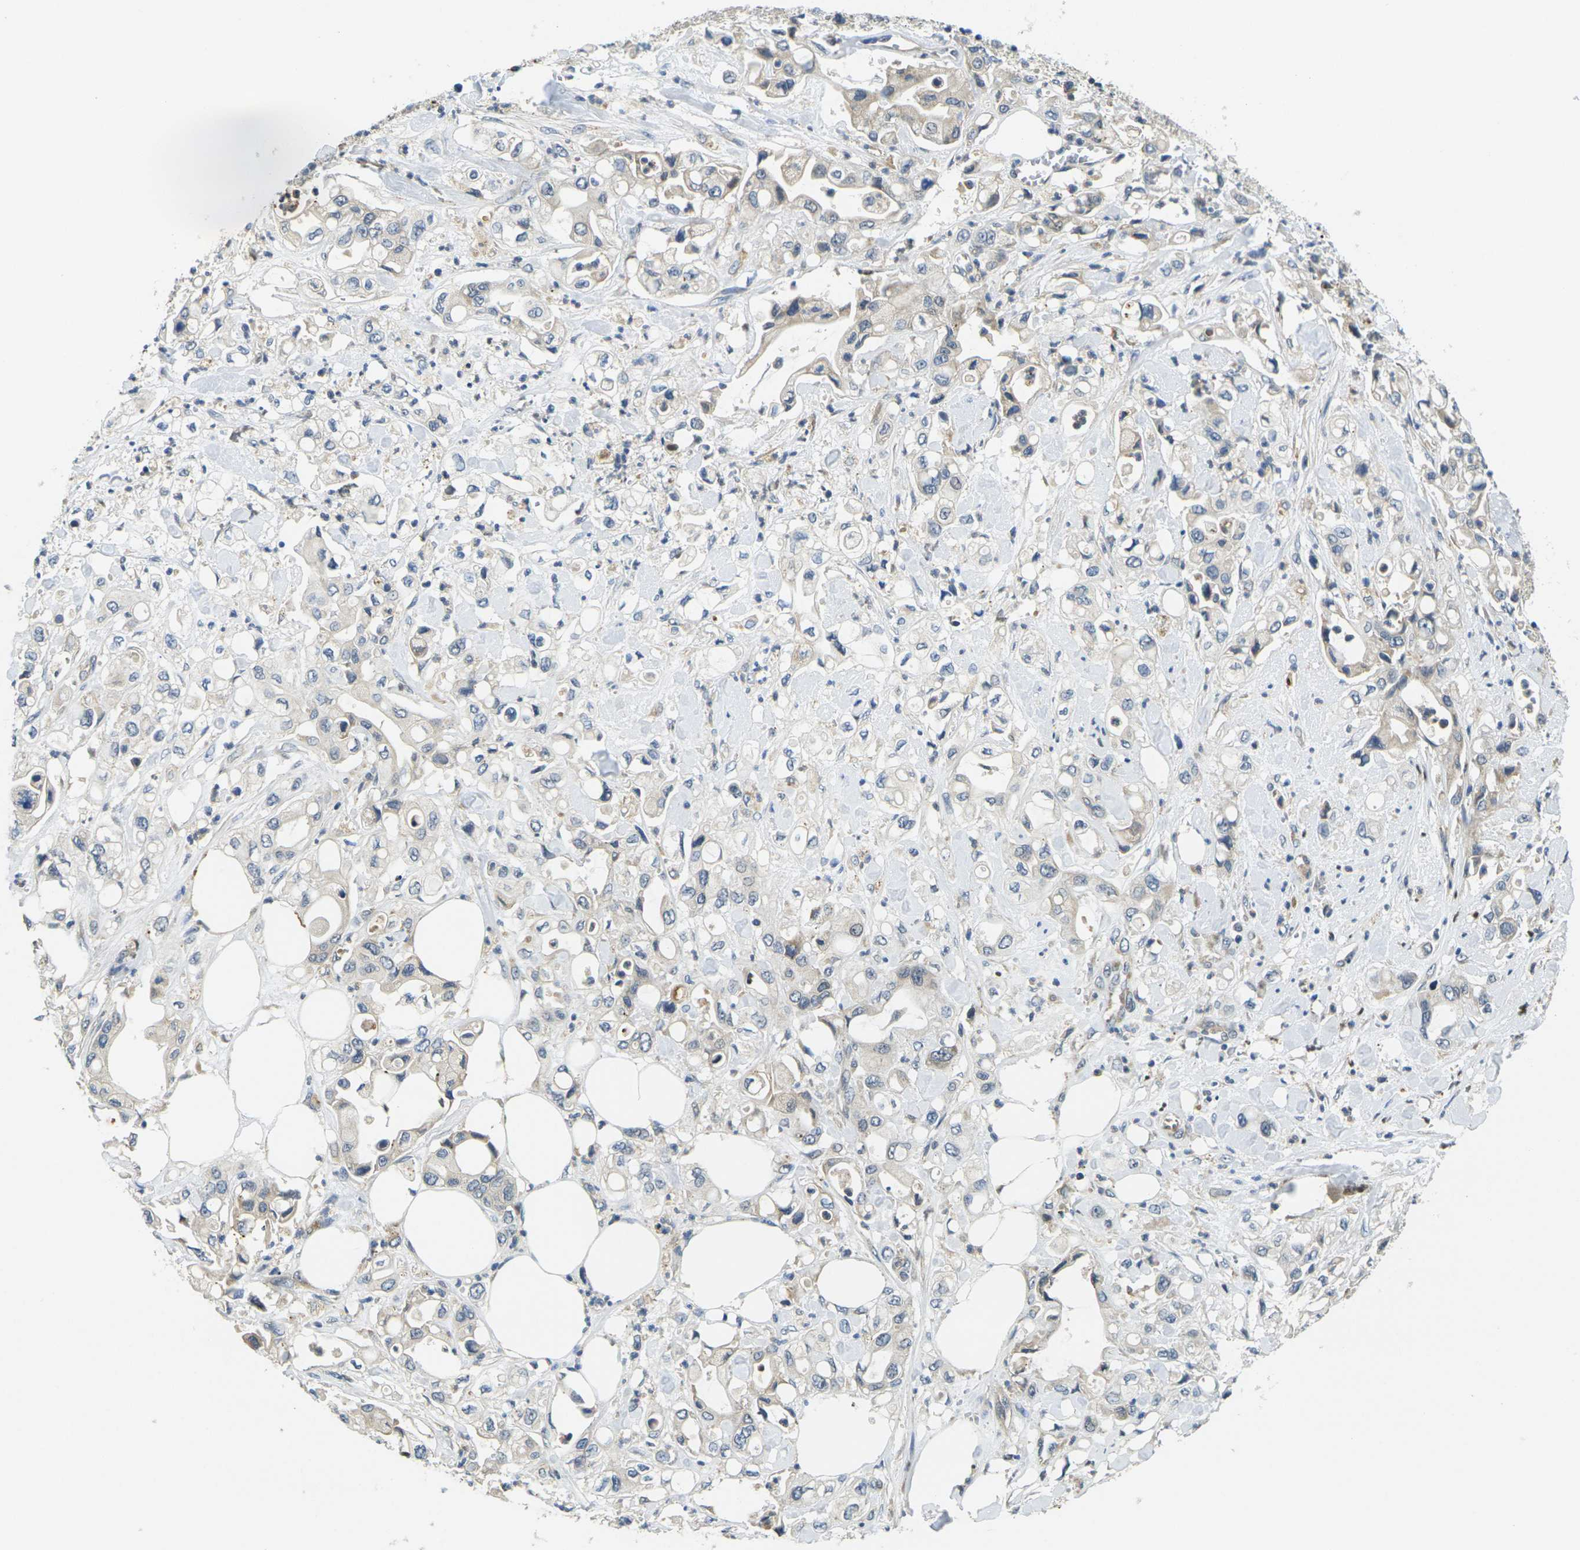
{"staining": {"intensity": "weak", "quantity": "<25%", "location": "cytoplasmic/membranous"}, "tissue": "pancreatic cancer", "cell_type": "Tumor cells", "image_type": "cancer", "snomed": [{"axis": "morphology", "description": "Adenocarcinoma, NOS"}, {"axis": "topography", "description": "Pancreas"}], "caption": "Human pancreatic cancer stained for a protein using IHC shows no staining in tumor cells.", "gene": "MINAR2", "patient": {"sex": "male", "age": 70}}